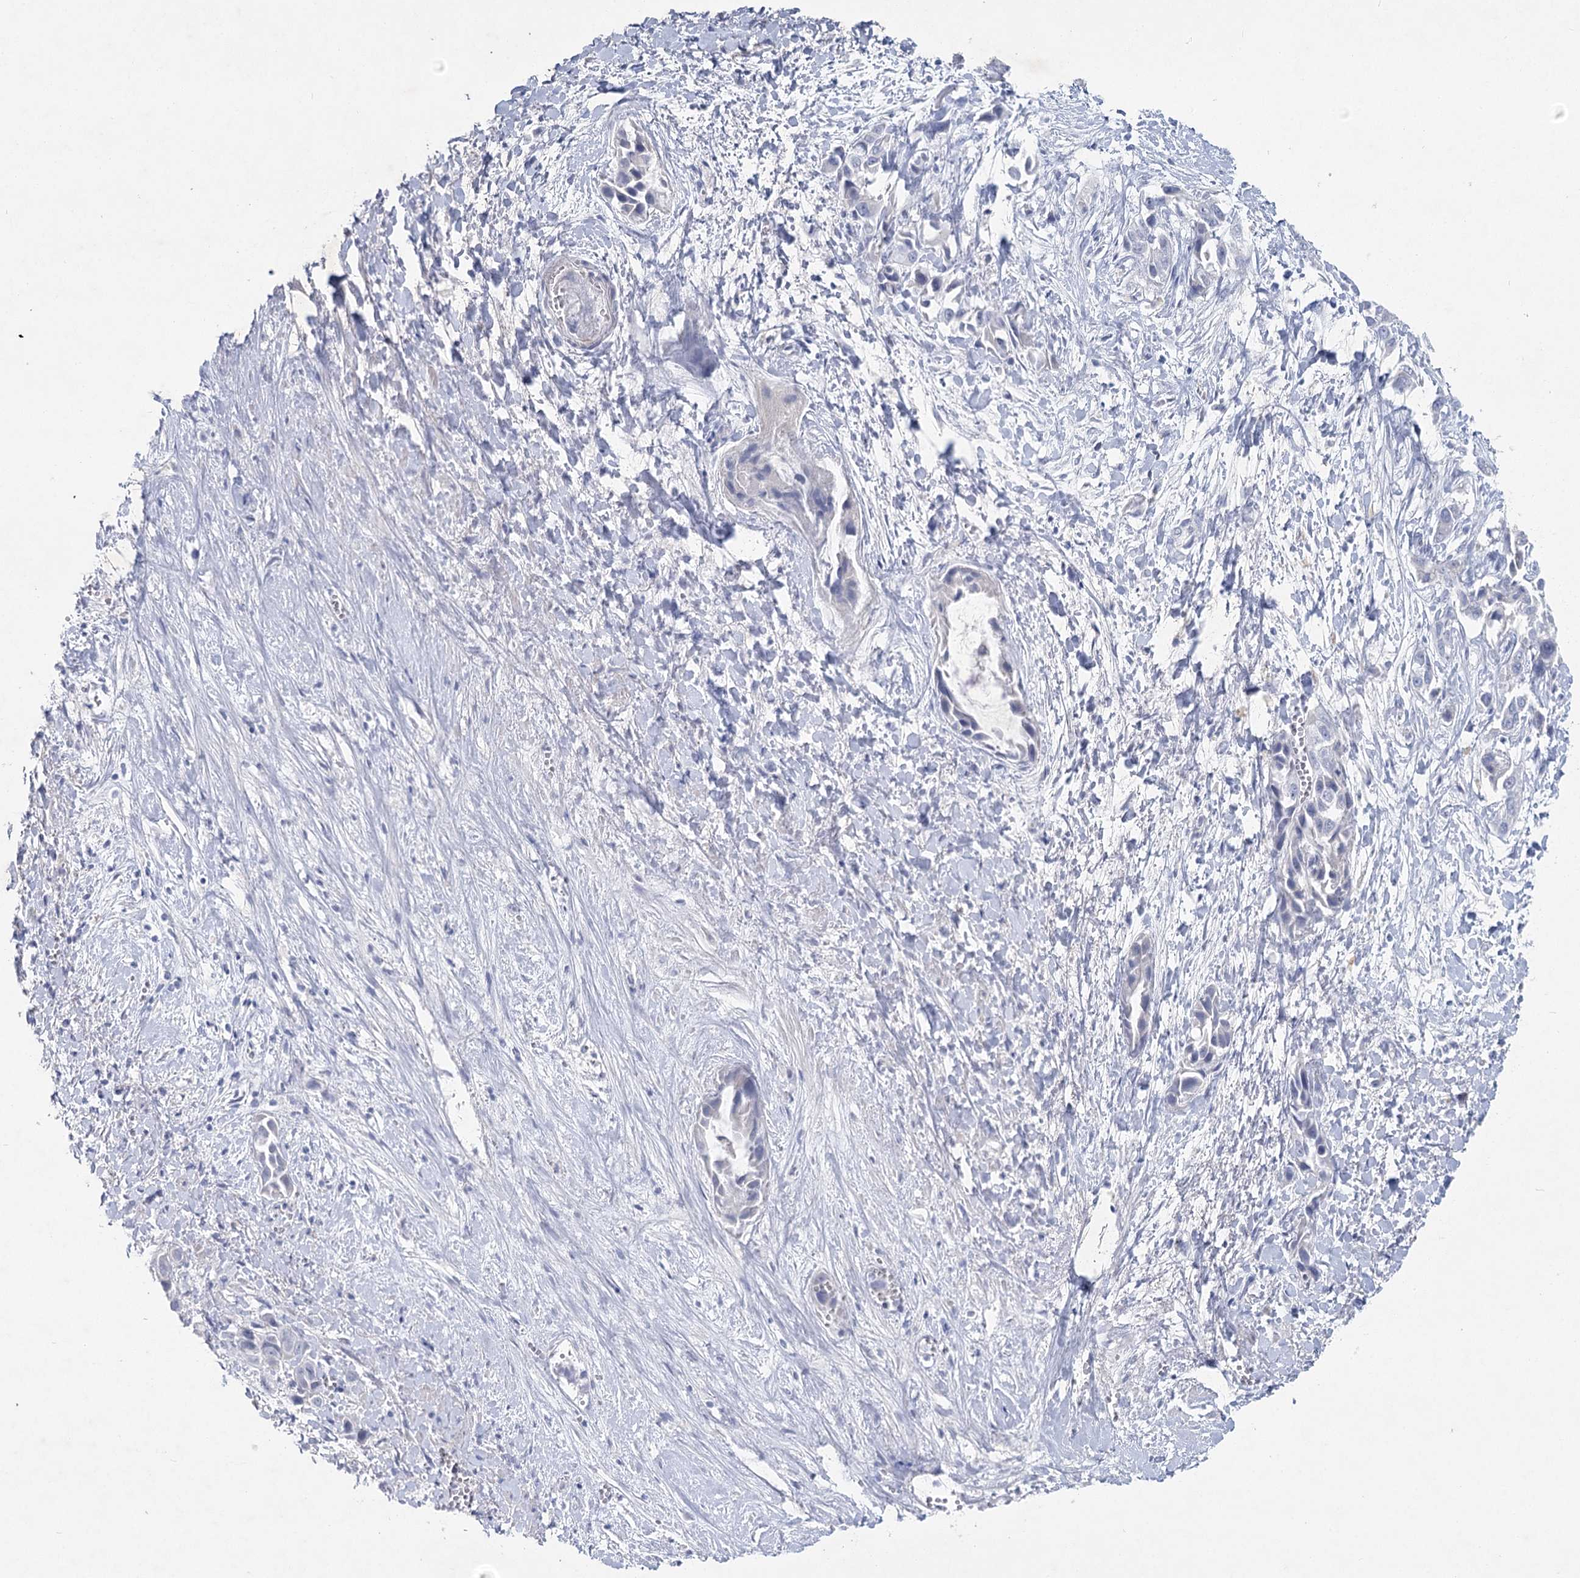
{"staining": {"intensity": "negative", "quantity": "none", "location": "none"}, "tissue": "liver cancer", "cell_type": "Tumor cells", "image_type": "cancer", "snomed": [{"axis": "morphology", "description": "Cholangiocarcinoma"}, {"axis": "topography", "description": "Liver"}], "caption": "A histopathology image of human cholangiocarcinoma (liver) is negative for staining in tumor cells.", "gene": "MAP3K13", "patient": {"sex": "female", "age": 52}}